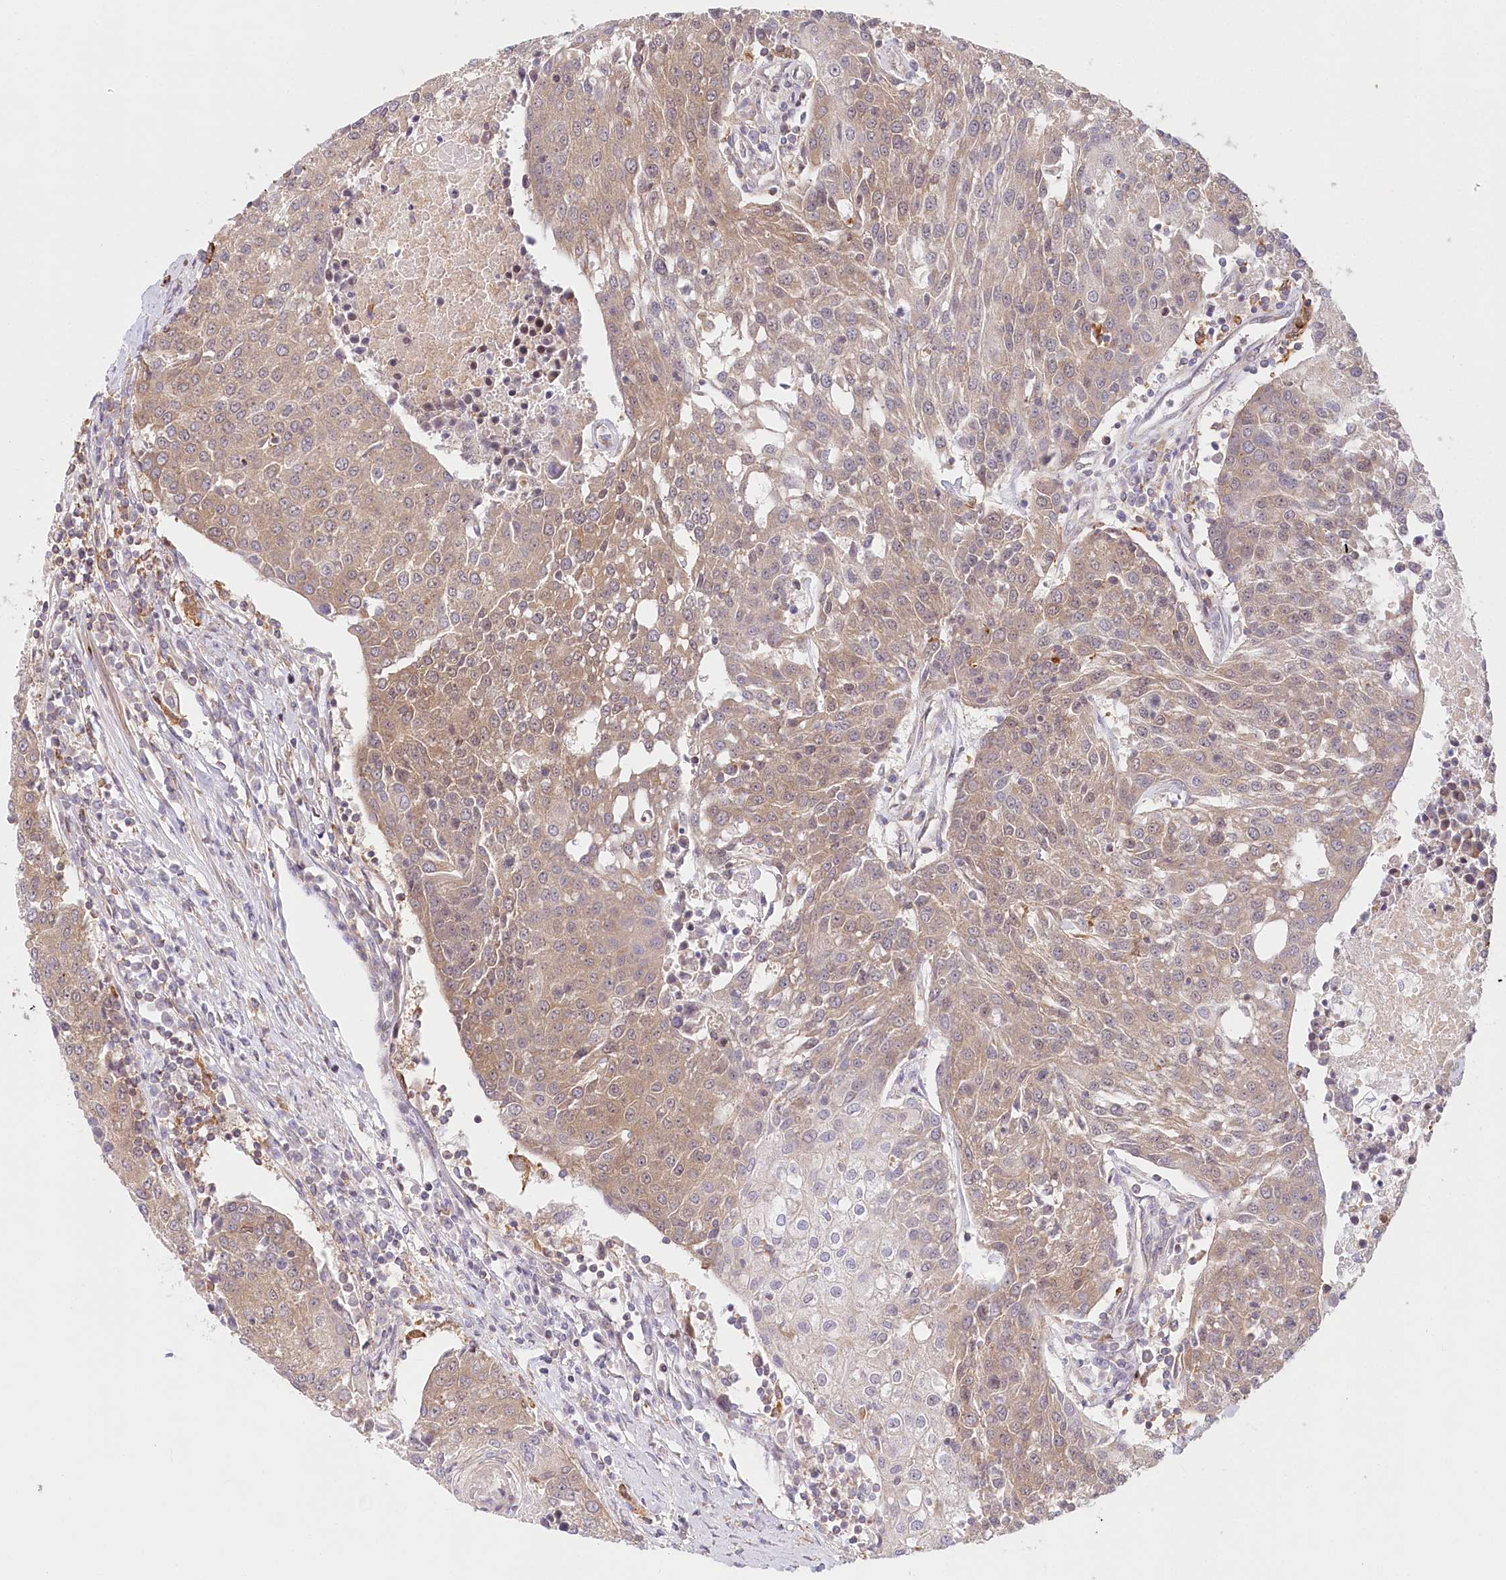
{"staining": {"intensity": "weak", "quantity": ">75%", "location": "cytoplasmic/membranous"}, "tissue": "urothelial cancer", "cell_type": "Tumor cells", "image_type": "cancer", "snomed": [{"axis": "morphology", "description": "Urothelial carcinoma, High grade"}, {"axis": "topography", "description": "Urinary bladder"}], "caption": "Human urothelial carcinoma (high-grade) stained with a protein marker shows weak staining in tumor cells.", "gene": "UMPS", "patient": {"sex": "female", "age": 85}}